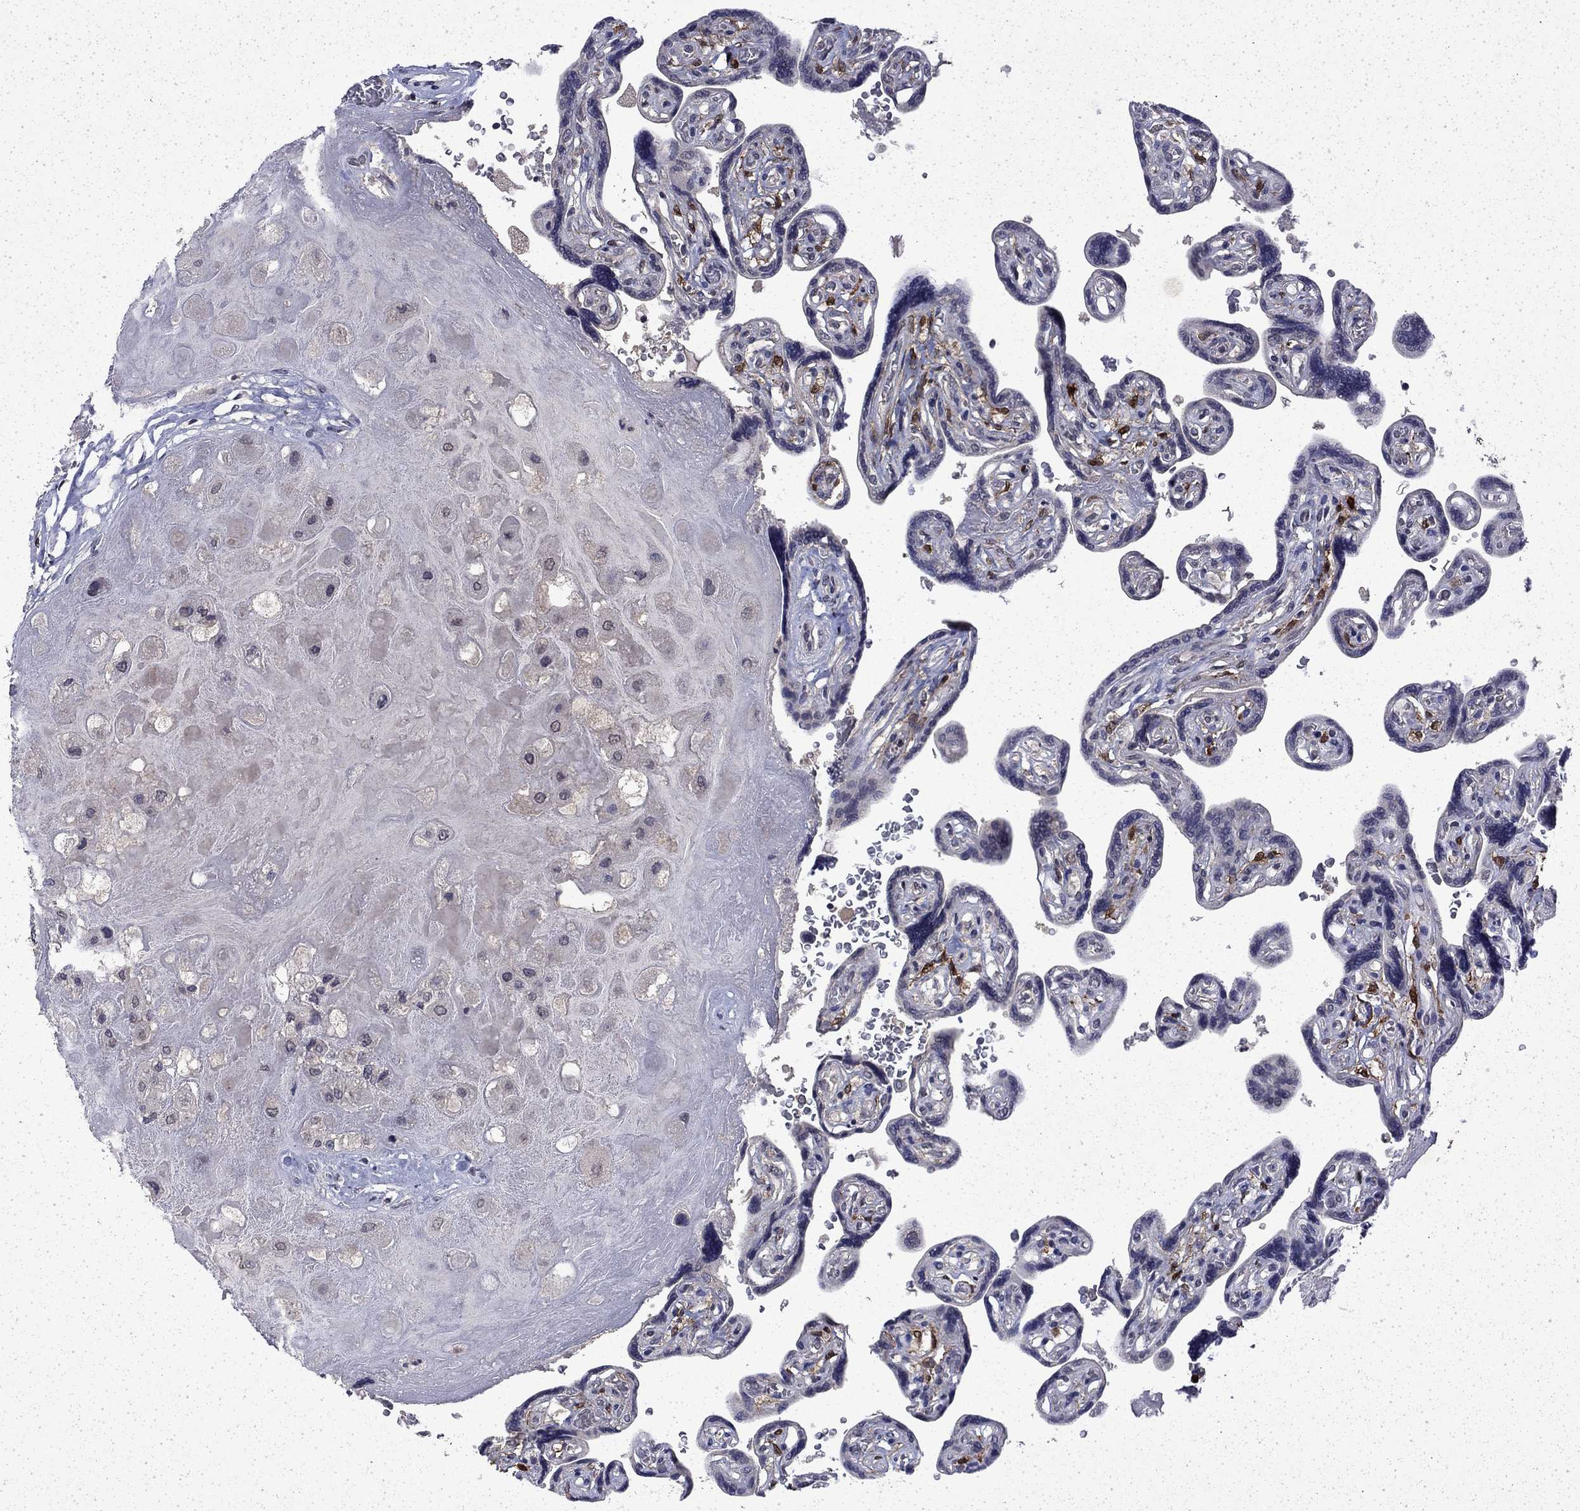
{"staining": {"intensity": "negative", "quantity": "none", "location": "none"}, "tissue": "placenta", "cell_type": "Decidual cells", "image_type": "normal", "snomed": [{"axis": "morphology", "description": "Normal tissue, NOS"}, {"axis": "topography", "description": "Placenta"}], "caption": "This is a image of IHC staining of benign placenta, which shows no staining in decidual cells. (DAB (3,3'-diaminobenzidine) immunohistochemistry (IHC), high magnification).", "gene": "CHAT", "patient": {"sex": "female", "age": 32}}